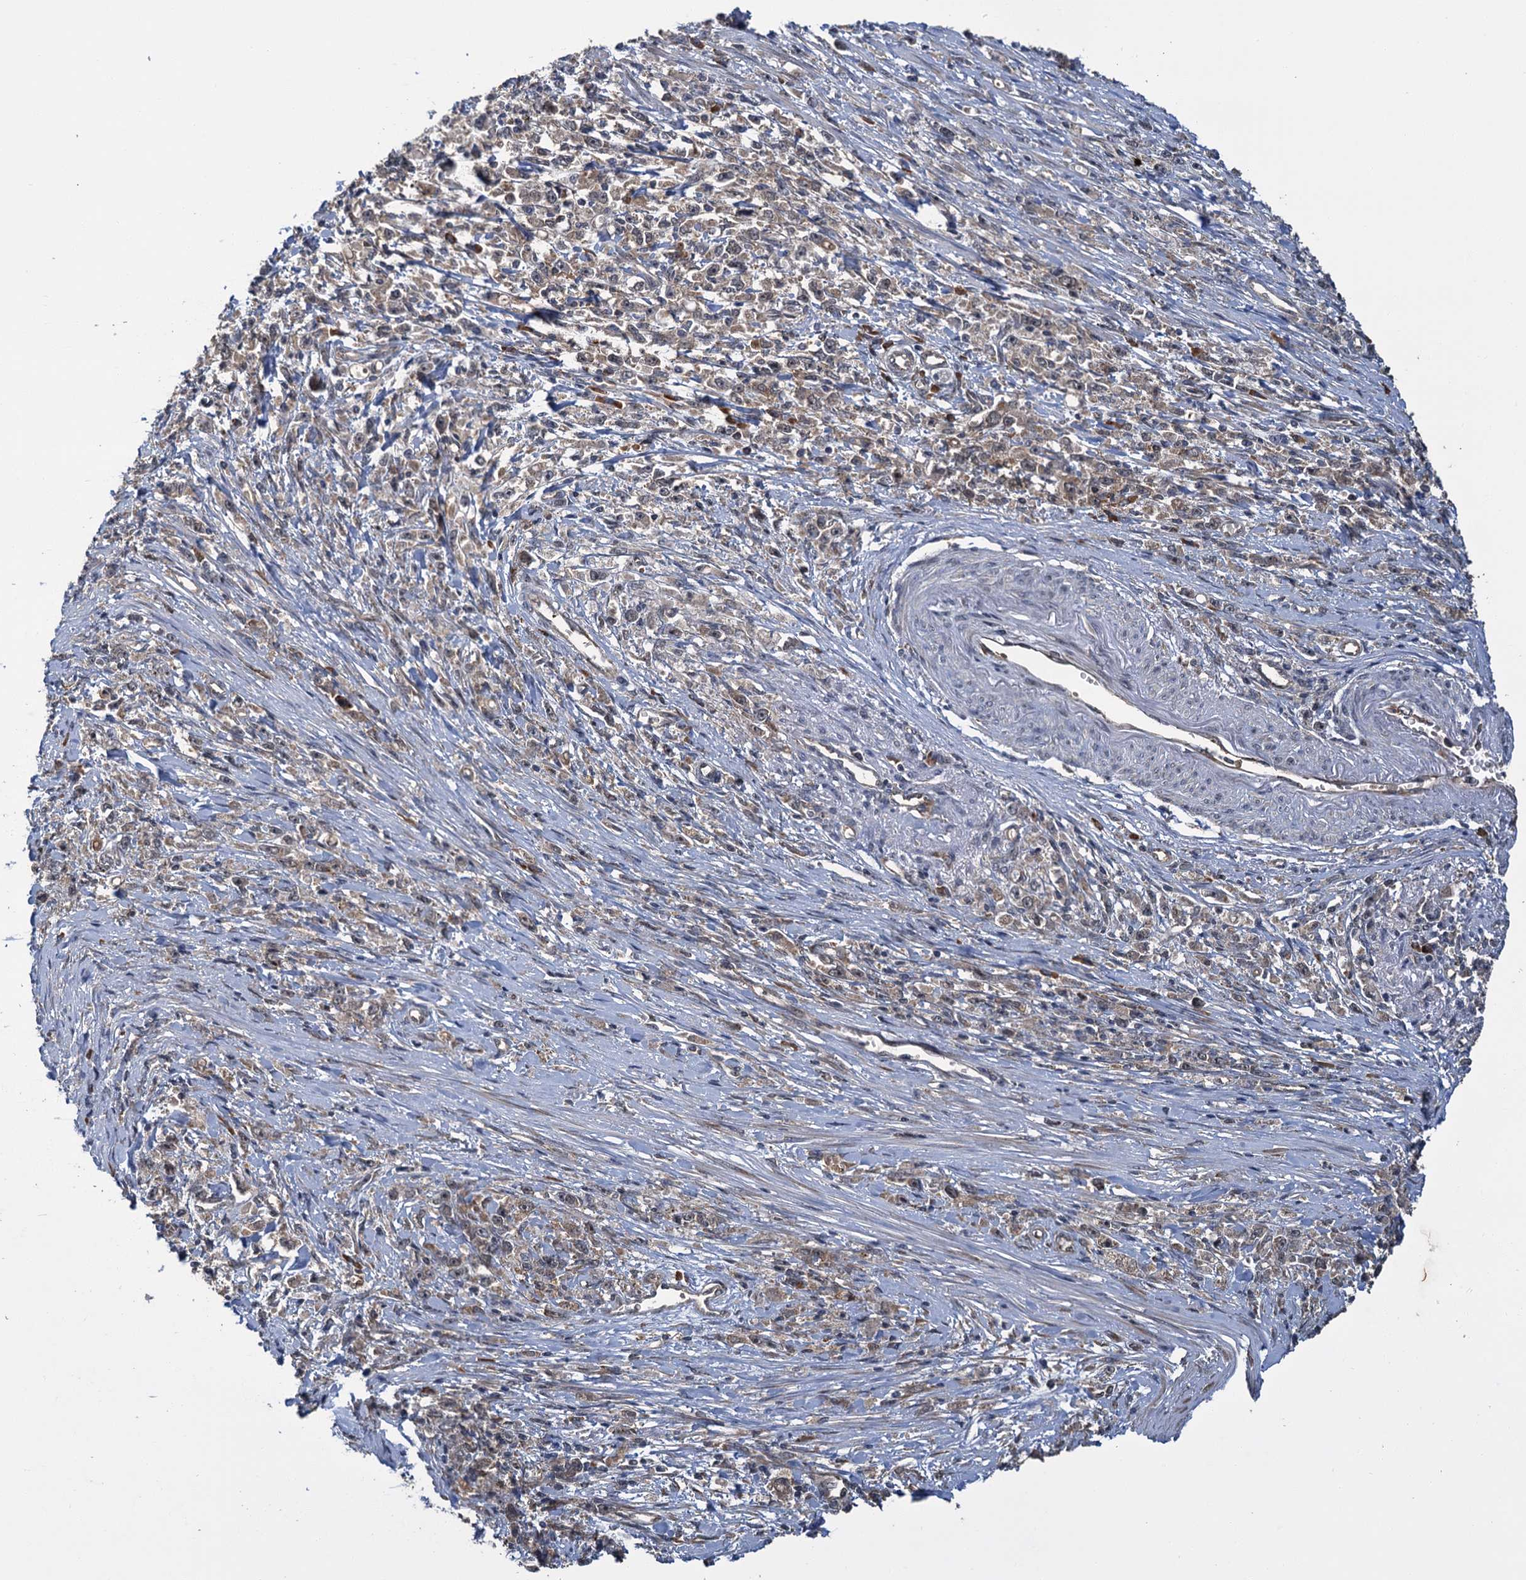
{"staining": {"intensity": "weak", "quantity": ">75%", "location": "cytoplasmic/membranous"}, "tissue": "stomach cancer", "cell_type": "Tumor cells", "image_type": "cancer", "snomed": [{"axis": "morphology", "description": "Adenocarcinoma, NOS"}, {"axis": "topography", "description": "Stomach"}], "caption": "Immunohistochemical staining of stomach cancer (adenocarcinoma) reveals weak cytoplasmic/membranous protein staining in about >75% of tumor cells.", "gene": "KANSL2", "patient": {"sex": "female", "age": 59}}